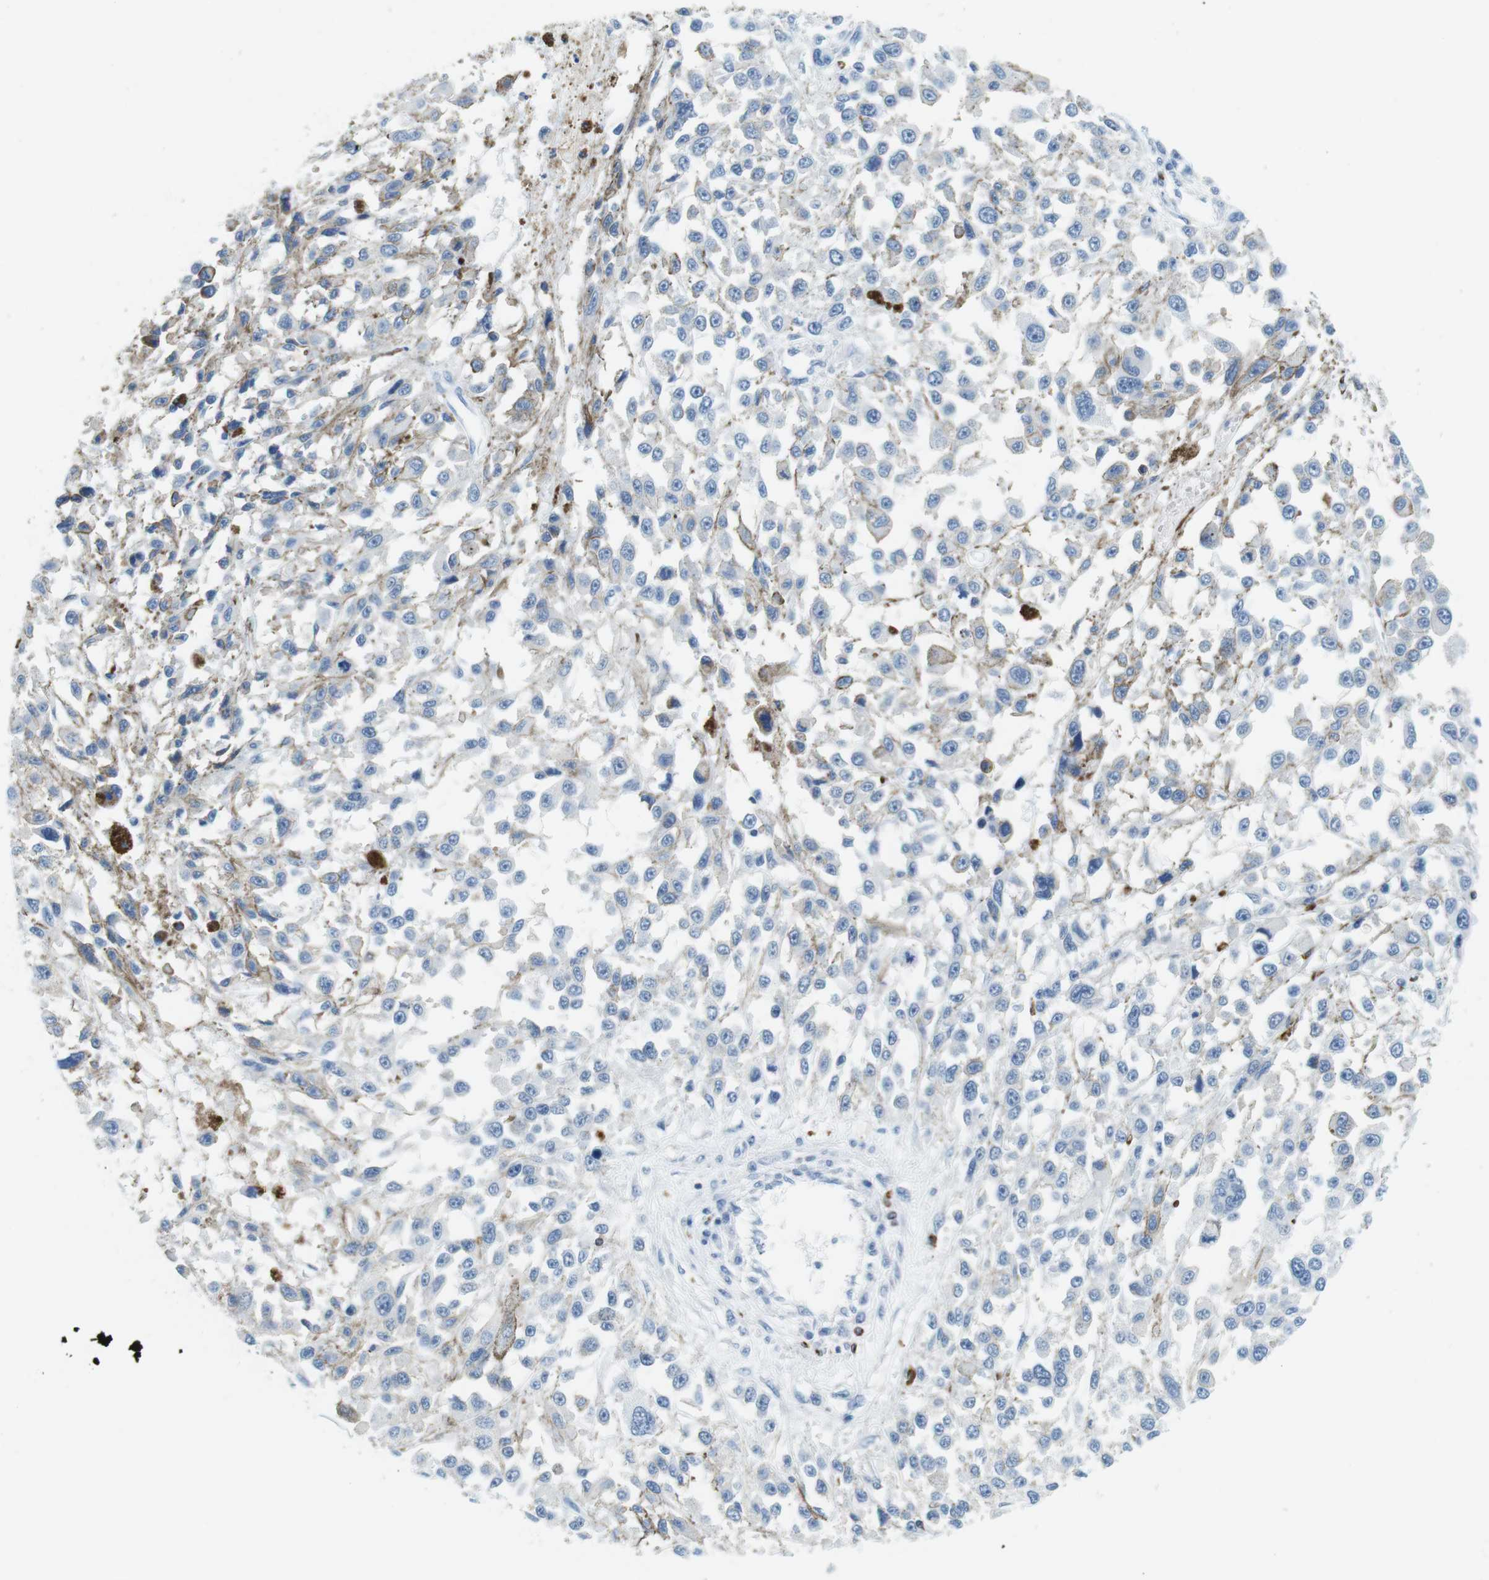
{"staining": {"intensity": "negative", "quantity": "none", "location": "none"}, "tissue": "melanoma", "cell_type": "Tumor cells", "image_type": "cancer", "snomed": [{"axis": "morphology", "description": "Malignant melanoma, Metastatic site"}, {"axis": "topography", "description": "Lymph node"}], "caption": "The histopathology image displays no significant expression in tumor cells of malignant melanoma (metastatic site).", "gene": "CIITA", "patient": {"sex": "male", "age": 59}}